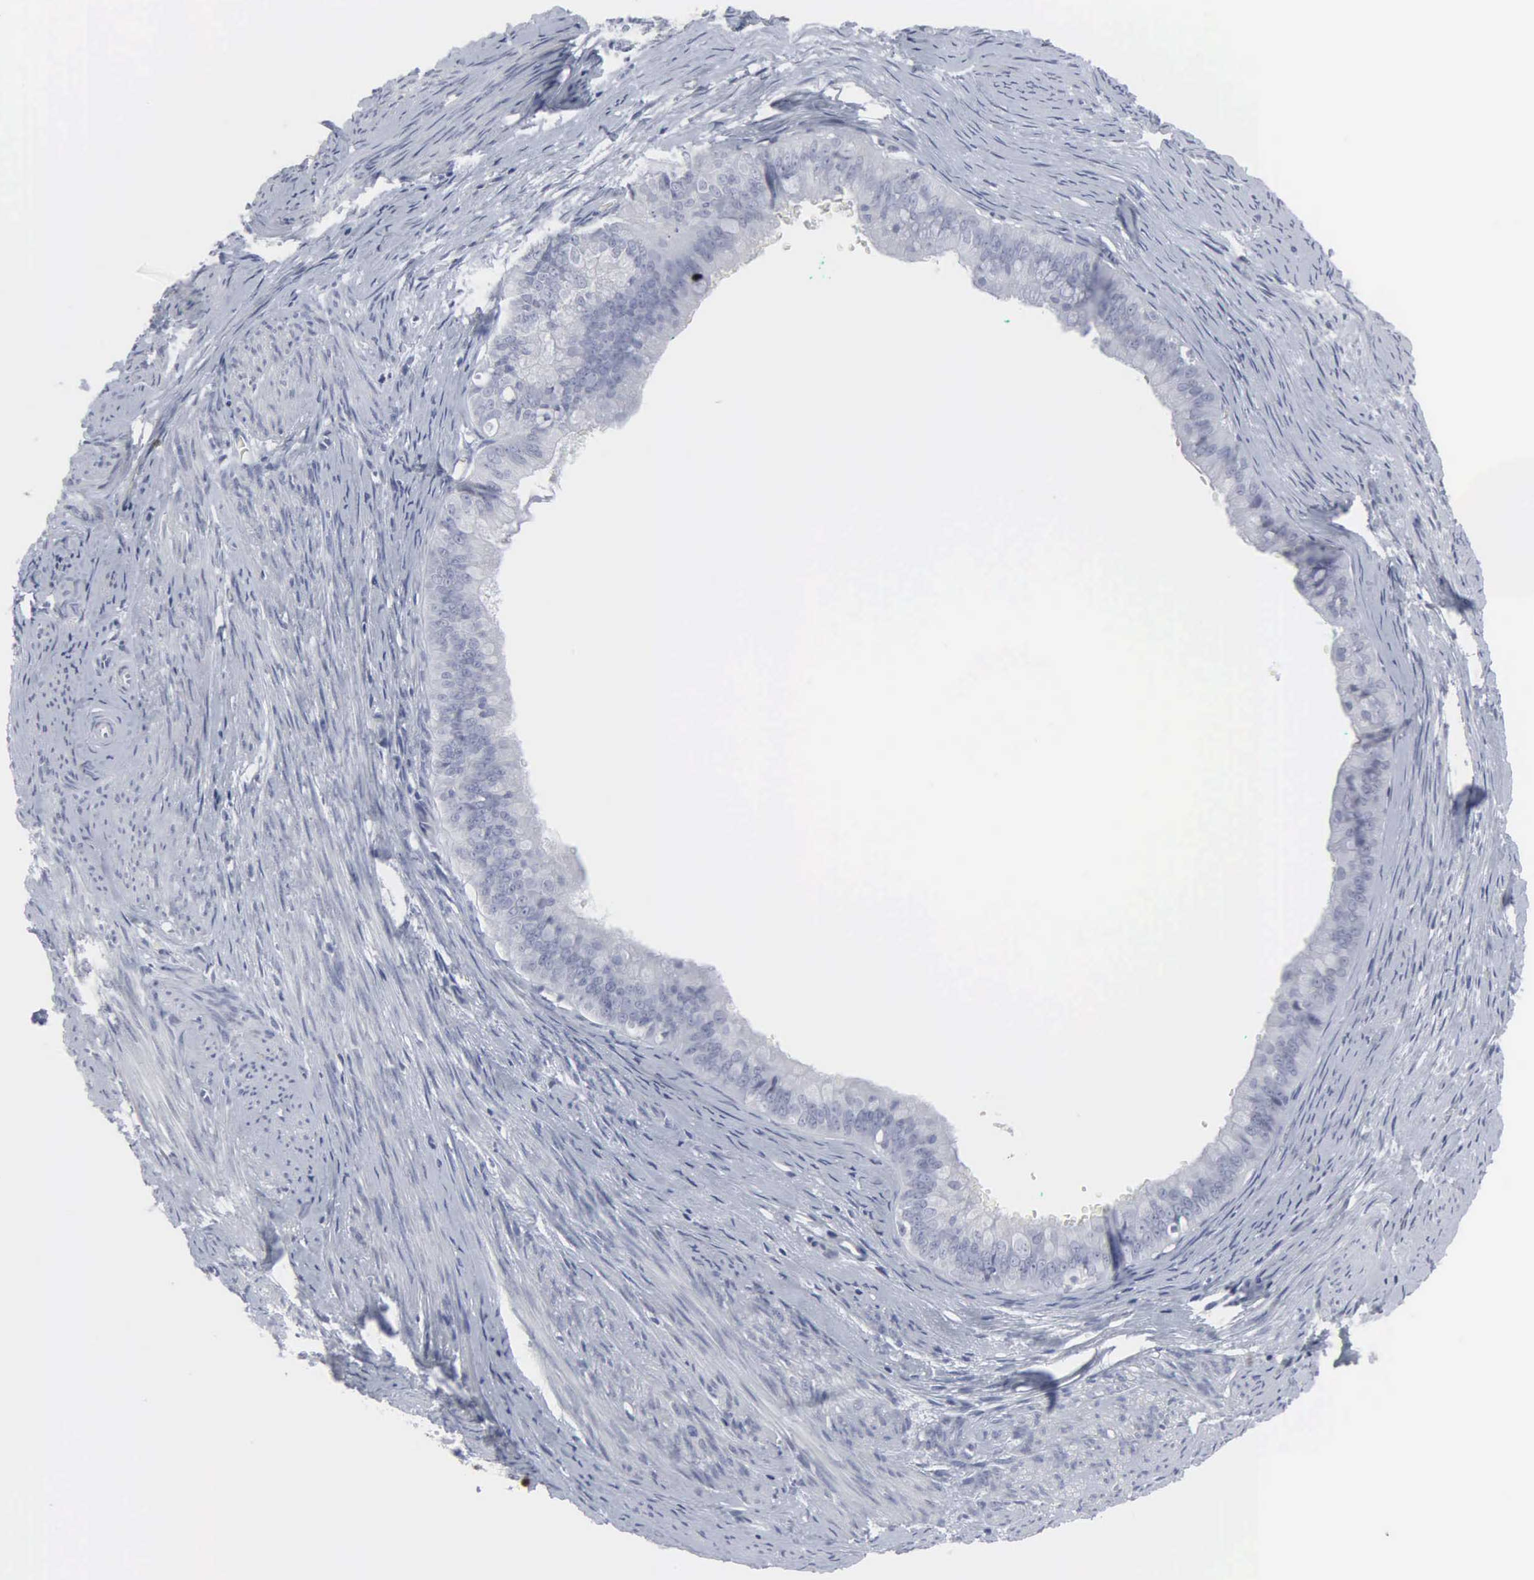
{"staining": {"intensity": "negative", "quantity": "none", "location": "none"}, "tissue": "endometrial cancer", "cell_type": "Tumor cells", "image_type": "cancer", "snomed": [{"axis": "morphology", "description": "Adenocarcinoma, NOS"}, {"axis": "topography", "description": "Endometrium"}], "caption": "There is no significant expression in tumor cells of endometrial cancer (adenocarcinoma).", "gene": "SPIN3", "patient": {"sex": "female", "age": 76}}